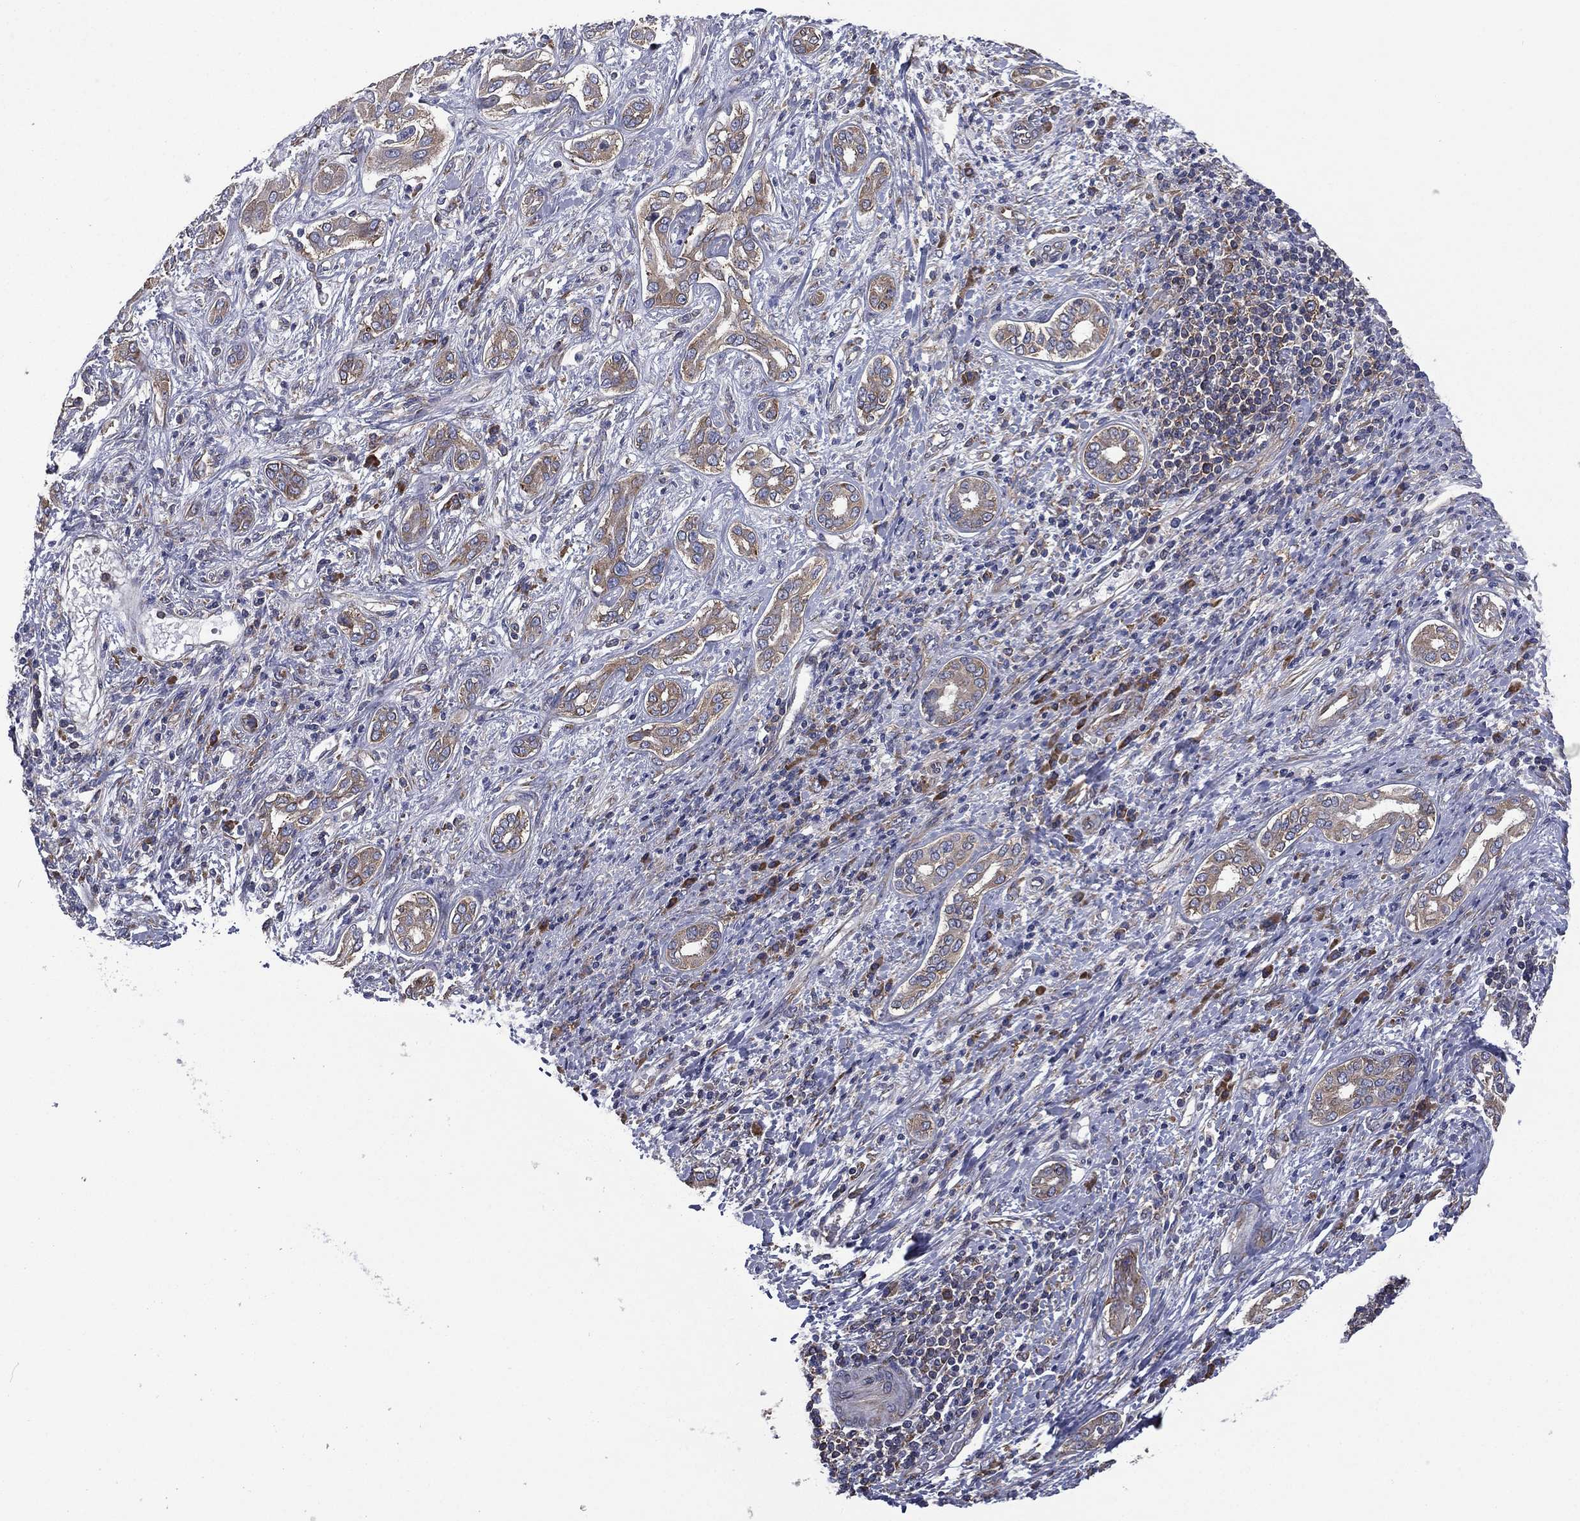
{"staining": {"intensity": "moderate", "quantity": "25%-75%", "location": "cytoplasmic/membranous"}, "tissue": "liver cancer", "cell_type": "Tumor cells", "image_type": "cancer", "snomed": [{"axis": "morphology", "description": "Carcinoma, Hepatocellular, NOS"}, {"axis": "topography", "description": "Liver"}], "caption": "Liver hepatocellular carcinoma stained with a brown dye exhibits moderate cytoplasmic/membranous positive staining in approximately 25%-75% of tumor cells.", "gene": "FARSA", "patient": {"sex": "male", "age": 65}}